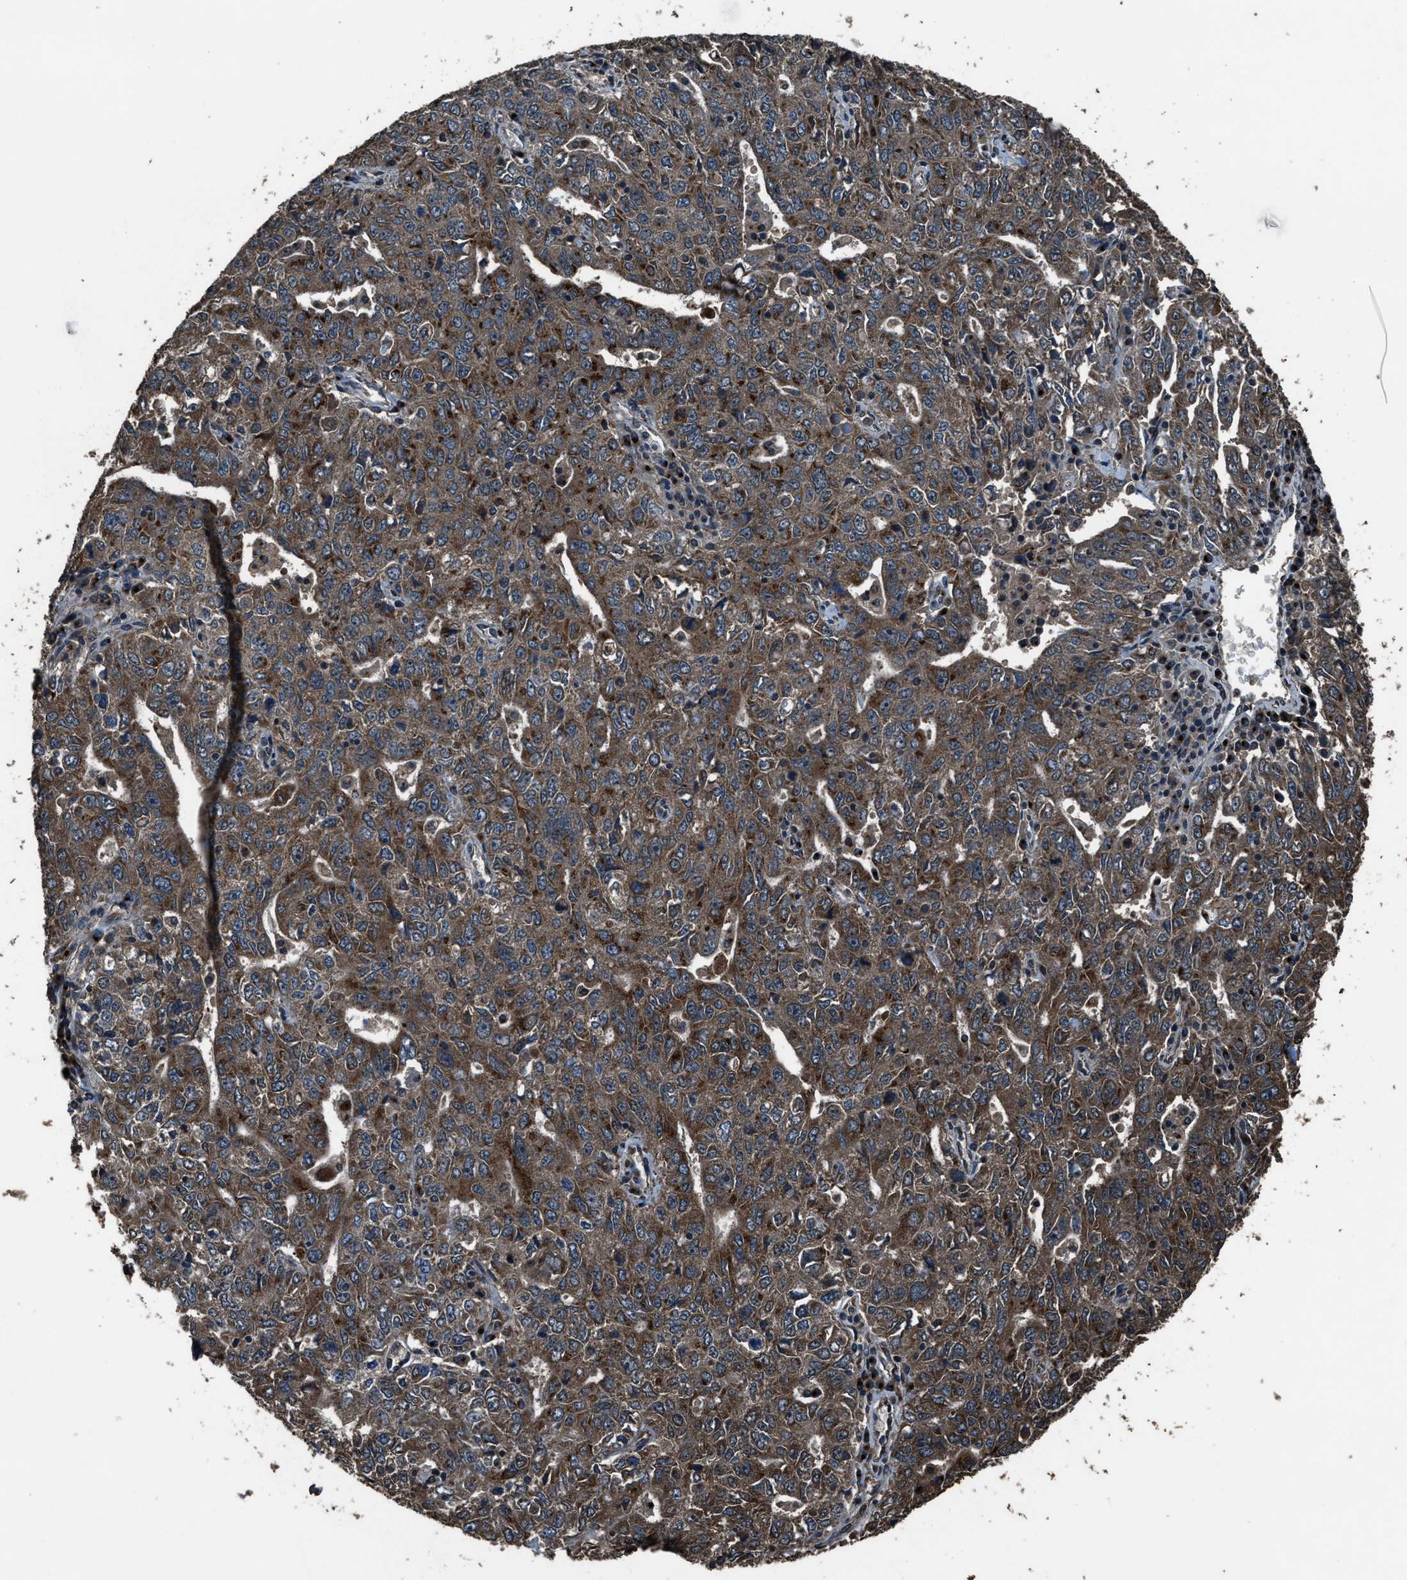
{"staining": {"intensity": "strong", "quantity": "25%-75%", "location": "cytoplasmic/membranous"}, "tissue": "ovarian cancer", "cell_type": "Tumor cells", "image_type": "cancer", "snomed": [{"axis": "morphology", "description": "Carcinoma, endometroid"}, {"axis": "topography", "description": "Ovary"}], "caption": "The photomicrograph demonstrates a brown stain indicating the presence of a protein in the cytoplasmic/membranous of tumor cells in ovarian cancer (endometroid carcinoma).", "gene": "SLC38A10", "patient": {"sex": "female", "age": 62}}